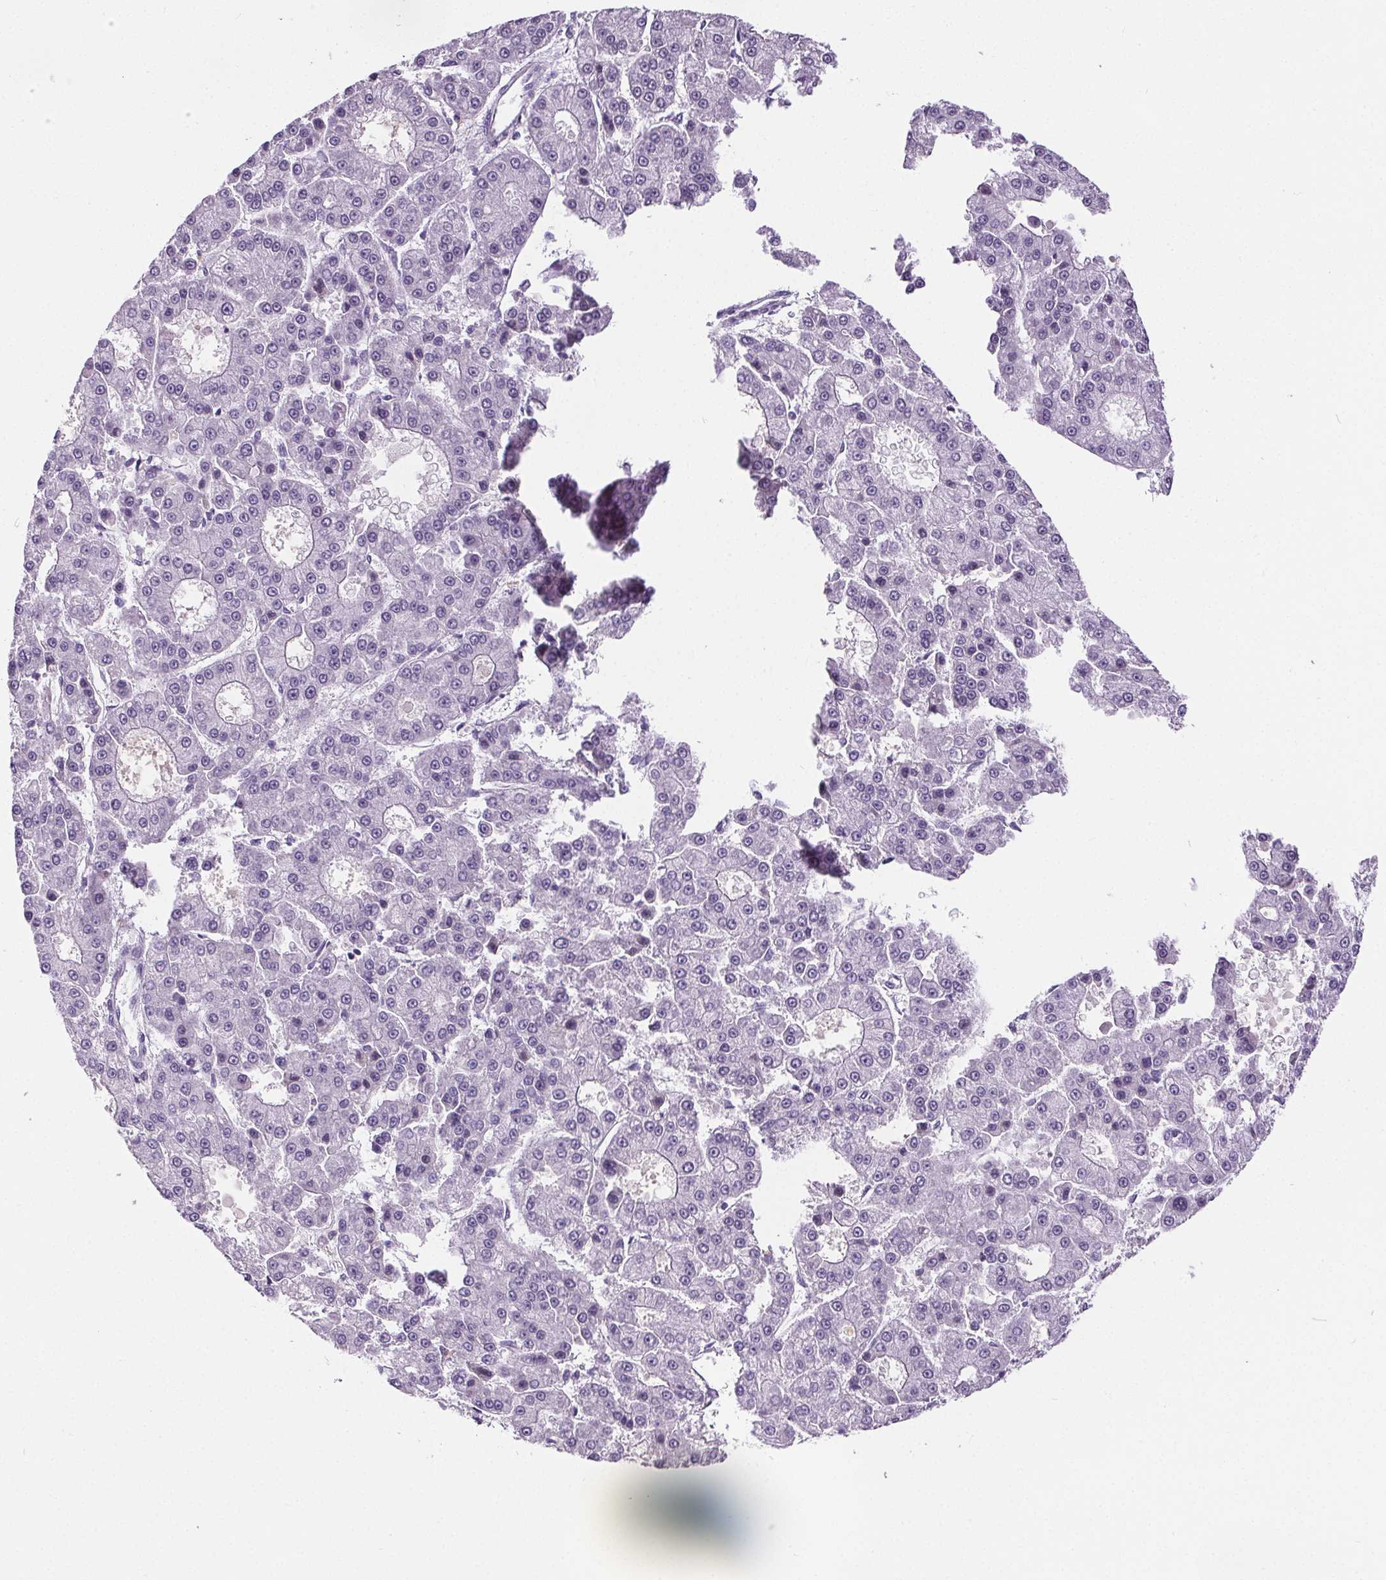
{"staining": {"intensity": "negative", "quantity": "none", "location": "none"}, "tissue": "liver cancer", "cell_type": "Tumor cells", "image_type": "cancer", "snomed": [{"axis": "morphology", "description": "Carcinoma, Hepatocellular, NOS"}, {"axis": "topography", "description": "Liver"}], "caption": "There is no significant staining in tumor cells of liver cancer. (Brightfield microscopy of DAB (3,3'-diaminobenzidine) IHC at high magnification).", "gene": "CD5L", "patient": {"sex": "male", "age": 70}}